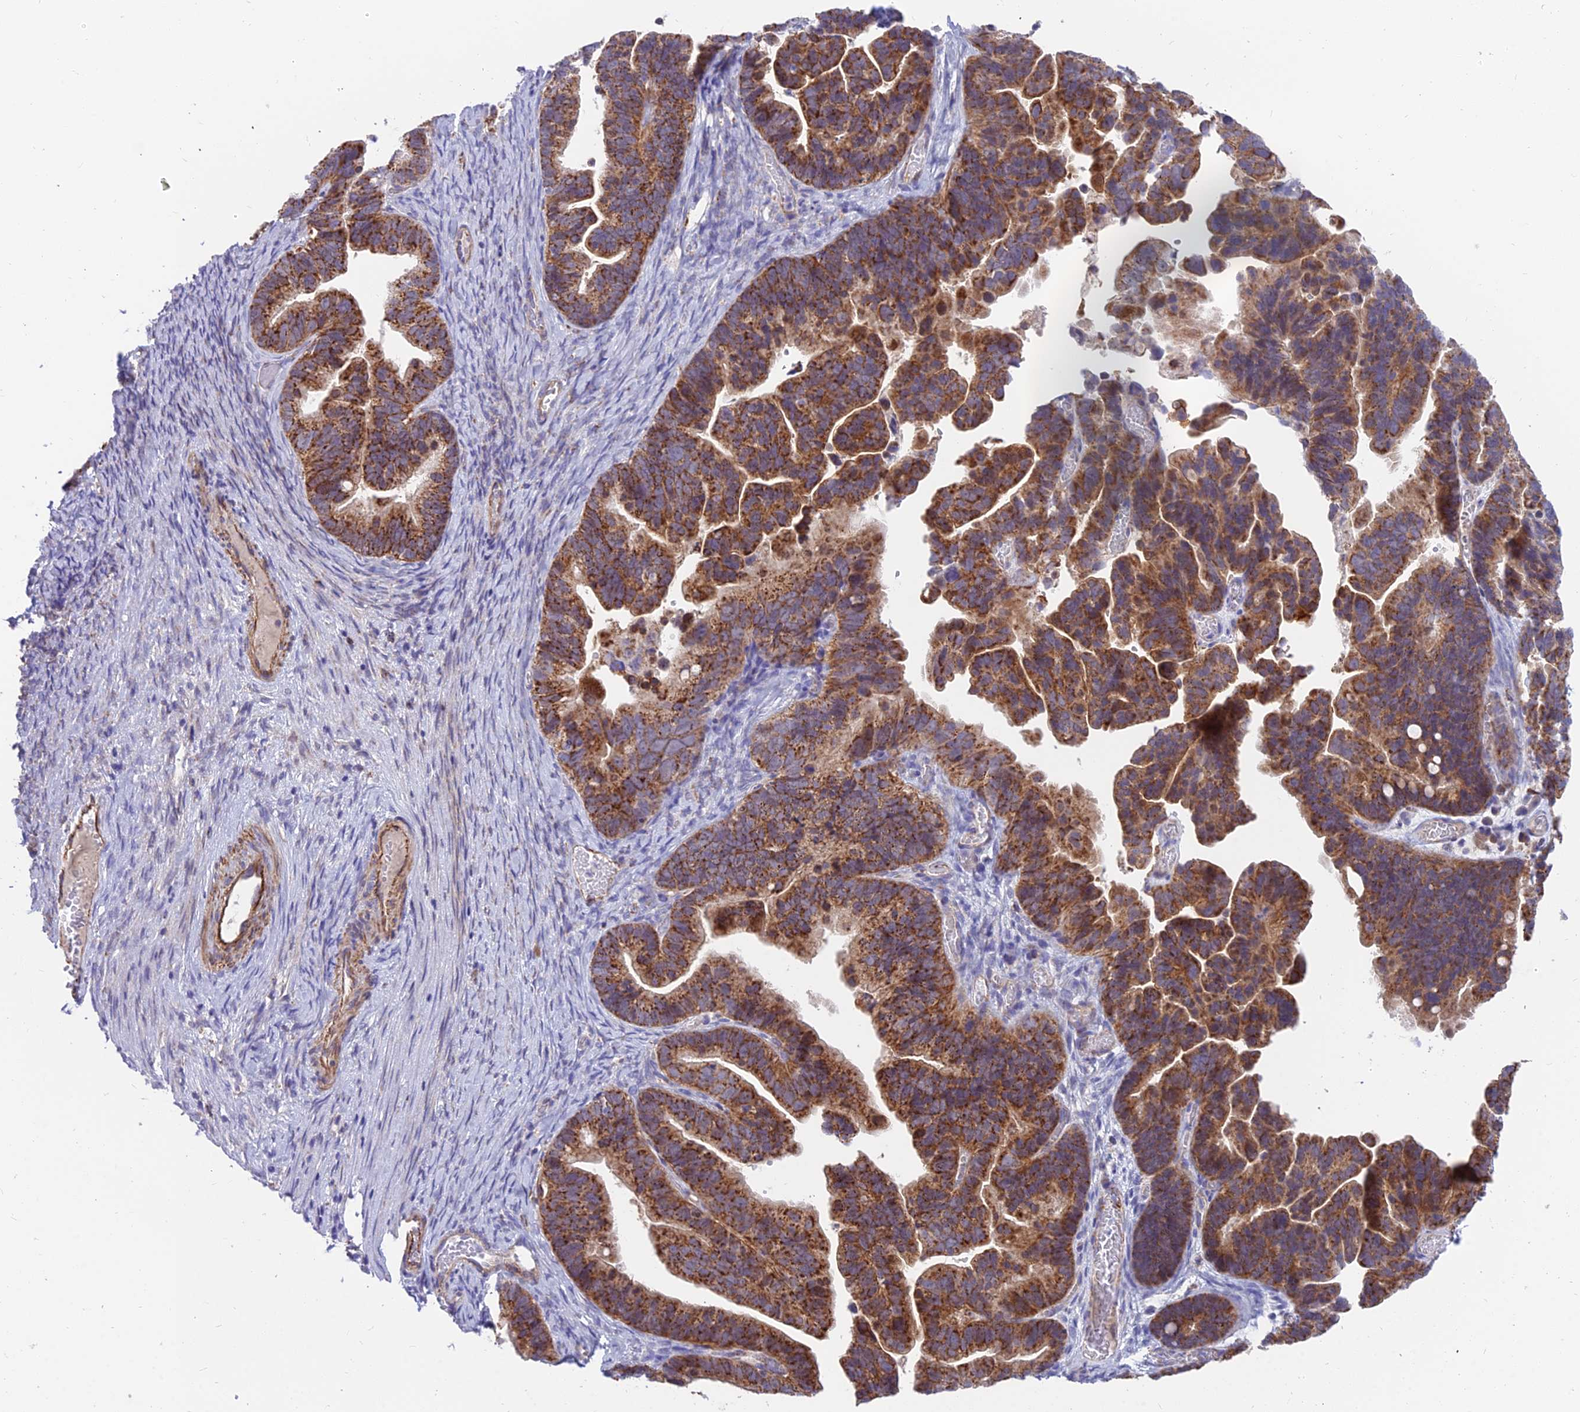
{"staining": {"intensity": "strong", "quantity": ">75%", "location": "cytoplasmic/membranous"}, "tissue": "ovarian cancer", "cell_type": "Tumor cells", "image_type": "cancer", "snomed": [{"axis": "morphology", "description": "Cystadenocarcinoma, serous, NOS"}, {"axis": "topography", "description": "Ovary"}], "caption": "Protein expression by immunohistochemistry (IHC) reveals strong cytoplasmic/membranous positivity in approximately >75% of tumor cells in ovarian cancer (serous cystadenocarcinoma).", "gene": "TIGD6", "patient": {"sex": "female", "age": 56}}